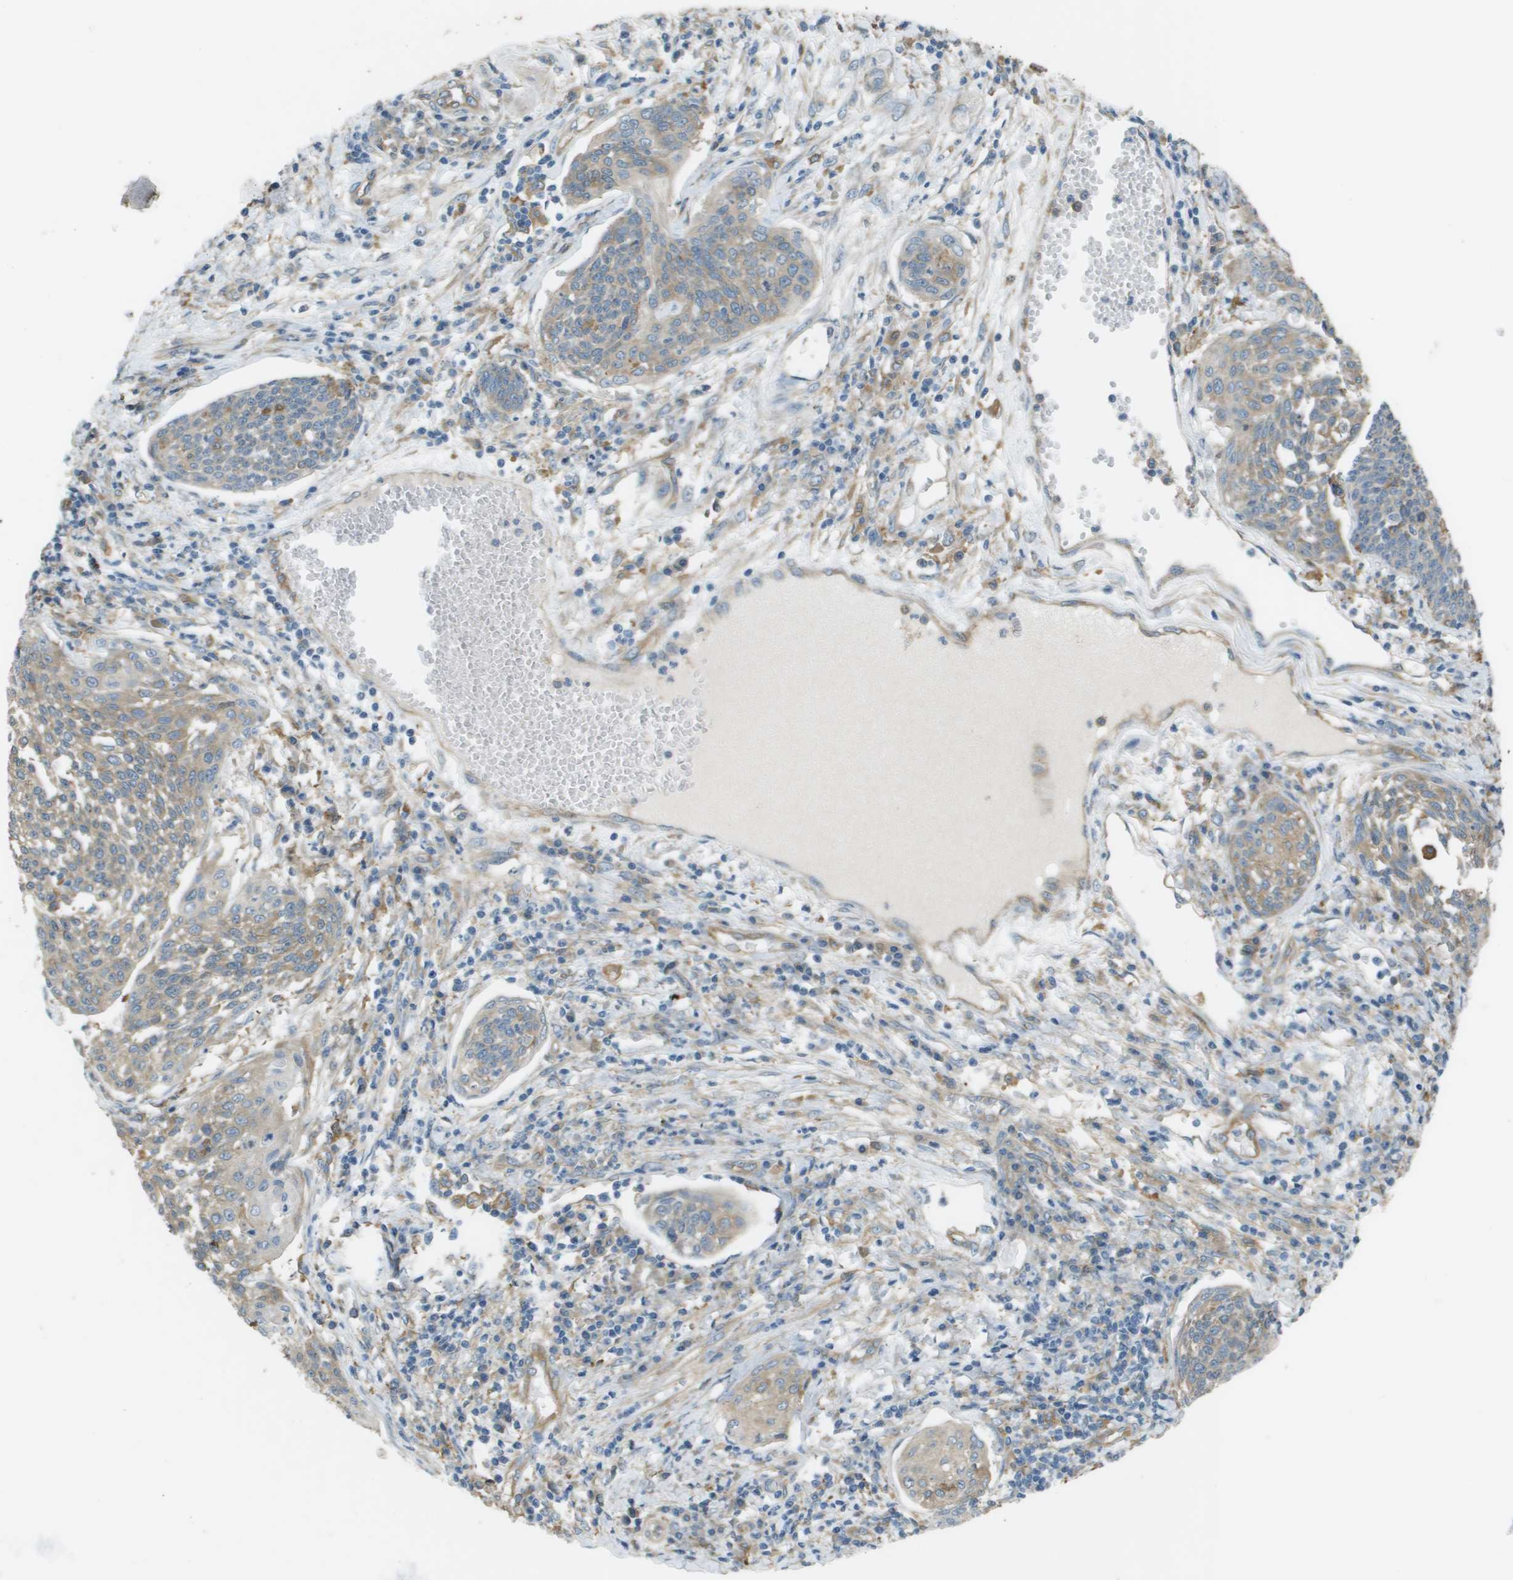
{"staining": {"intensity": "weak", "quantity": ">75%", "location": "cytoplasmic/membranous"}, "tissue": "cervical cancer", "cell_type": "Tumor cells", "image_type": "cancer", "snomed": [{"axis": "morphology", "description": "Squamous cell carcinoma, NOS"}, {"axis": "topography", "description": "Cervix"}], "caption": "High-power microscopy captured an IHC micrograph of squamous cell carcinoma (cervical), revealing weak cytoplasmic/membranous expression in about >75% of tumor cells.", "gene": "CORO1B", "patient": {"sex": "female", "age": 34}}